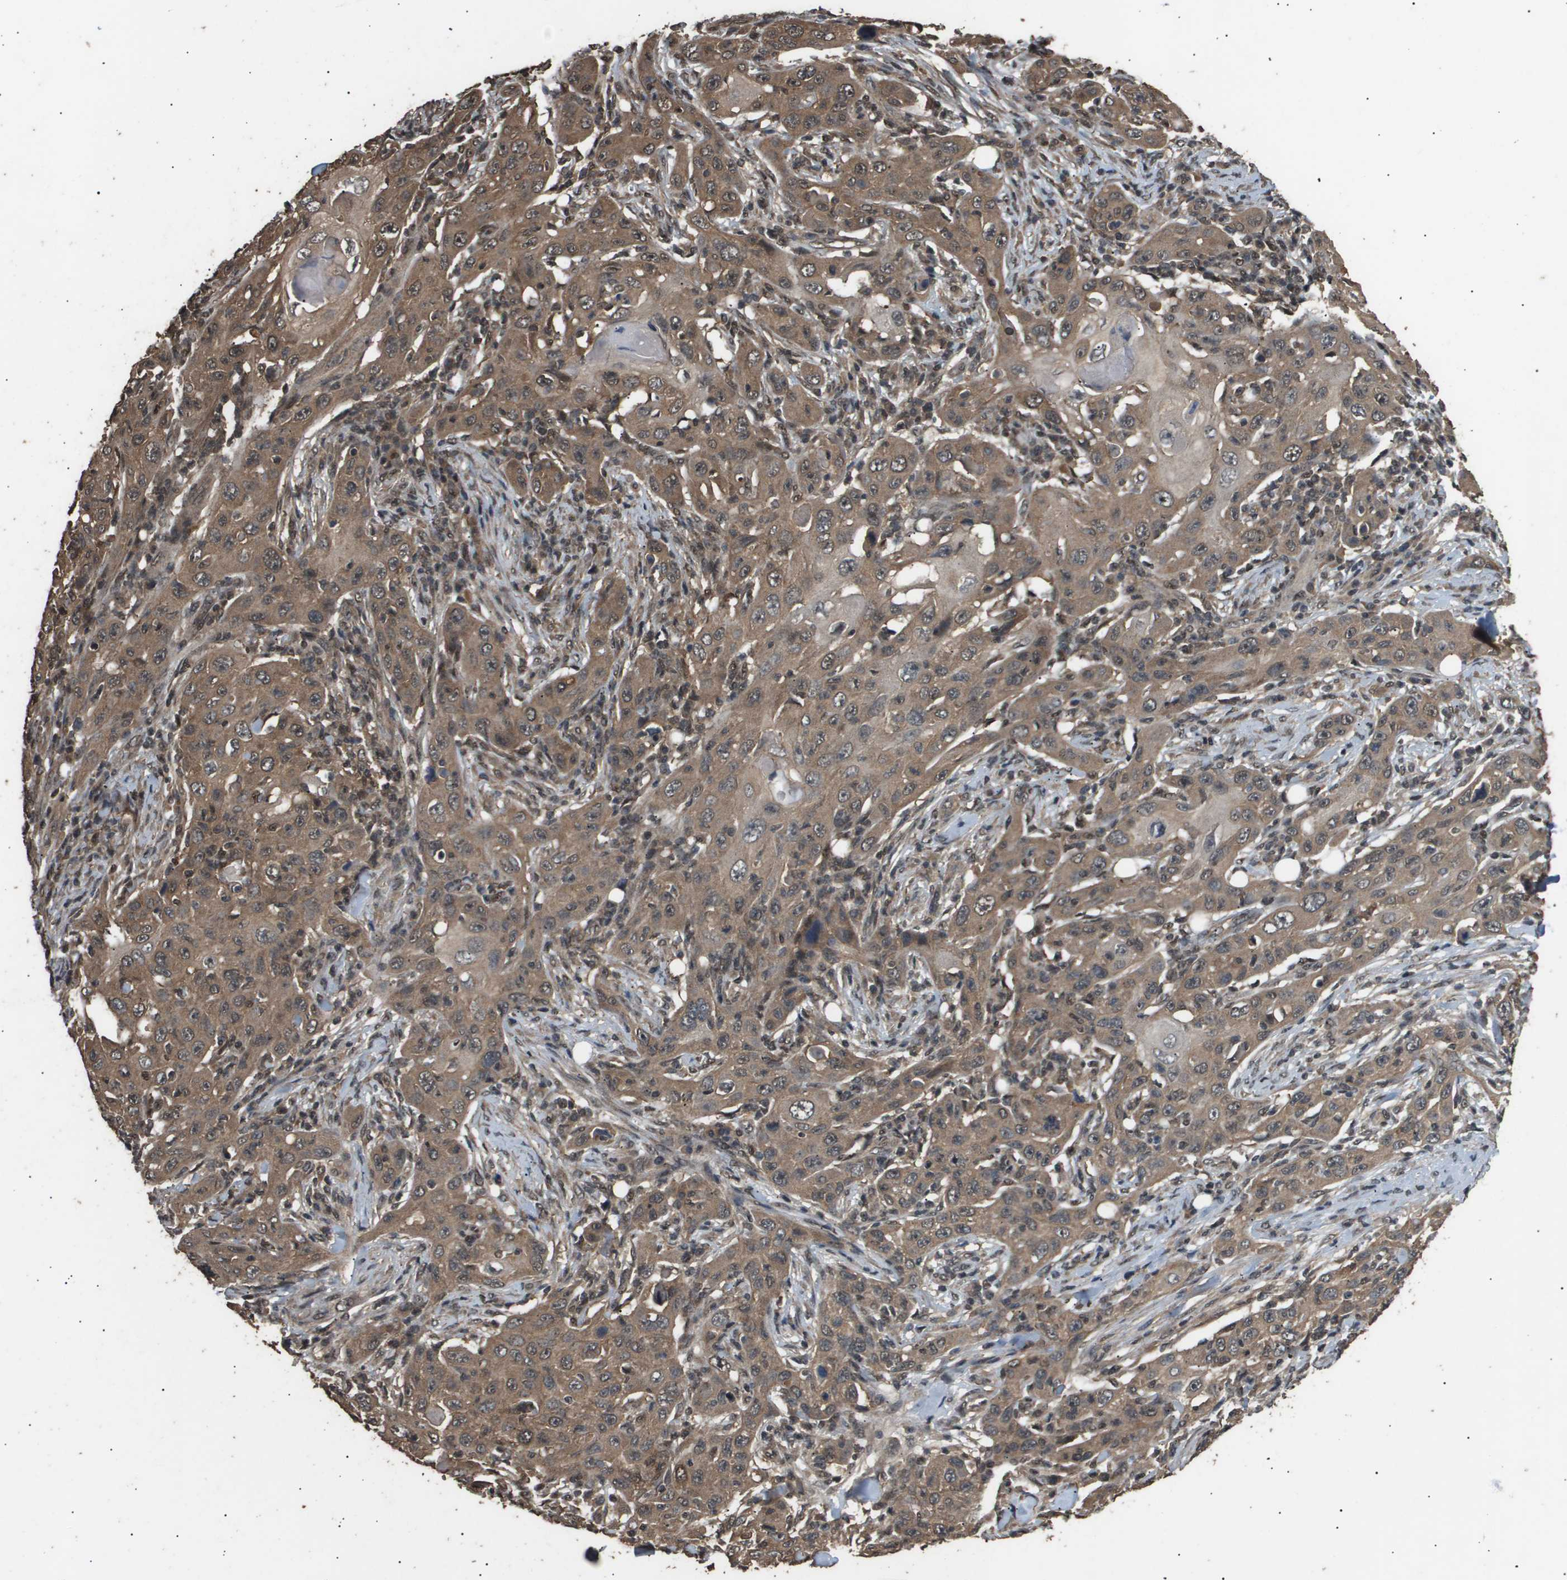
{"staining": {"intensity": "moderate", "quantity": ">75%", "location": "cytoplasmic/membranous,nuclear"}, "tissue": "skin cancer", "cell_type": "Tumor cells", "image_type": "cancer", "snomed": [{"axis": "morphology", "description": "Squamous cell carcinoma, NOS"}, {"axis": "topography", "description": "Skin"}], "caption": "Immunohistochemistry (DAB) staining of skin squamous cell carcinoma demonstrates moderate cytoplasmic/membranous and nuclear protein staining in about >75% of tumor cells.", "gene": "ING1", "patient": {"sex": "female", "age": 88}}